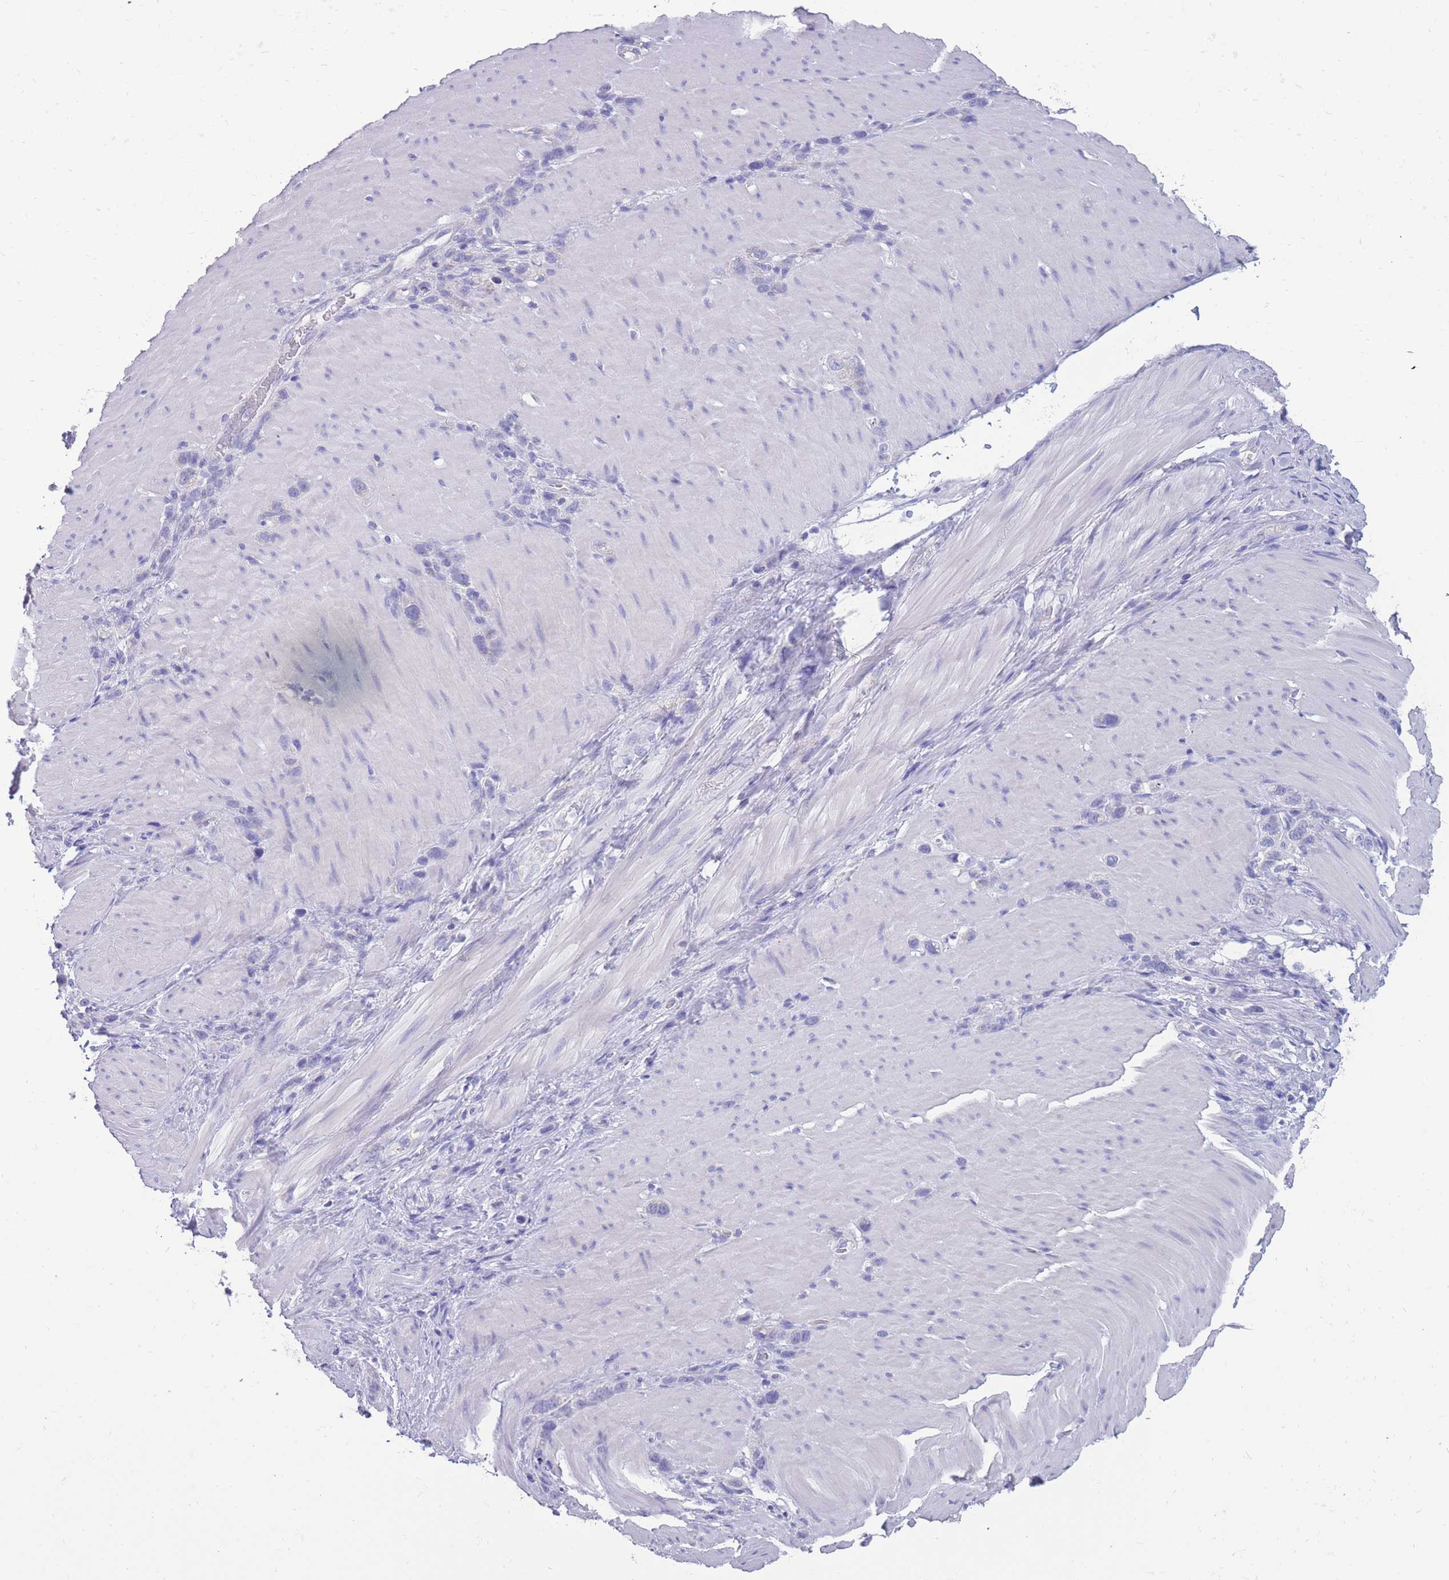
{"staining": {"intensity": "negative", "quantity": "none", "location": "none"}, "tissue": "stomach cancer", "cell_type": "Tumor cells", "image_type": "cancer", "snomed": [{"axis": "morphology", "description": "Adenocarcinoma, NOS"}, {"axis": "topography", "description": "Stomach"}], "caption": "The histopathology image exhibits no staining of tumor cells in adenocarcinoma (stomach).", "gene": "INTS2", "patient": {"sex": "female", "age": 65}}